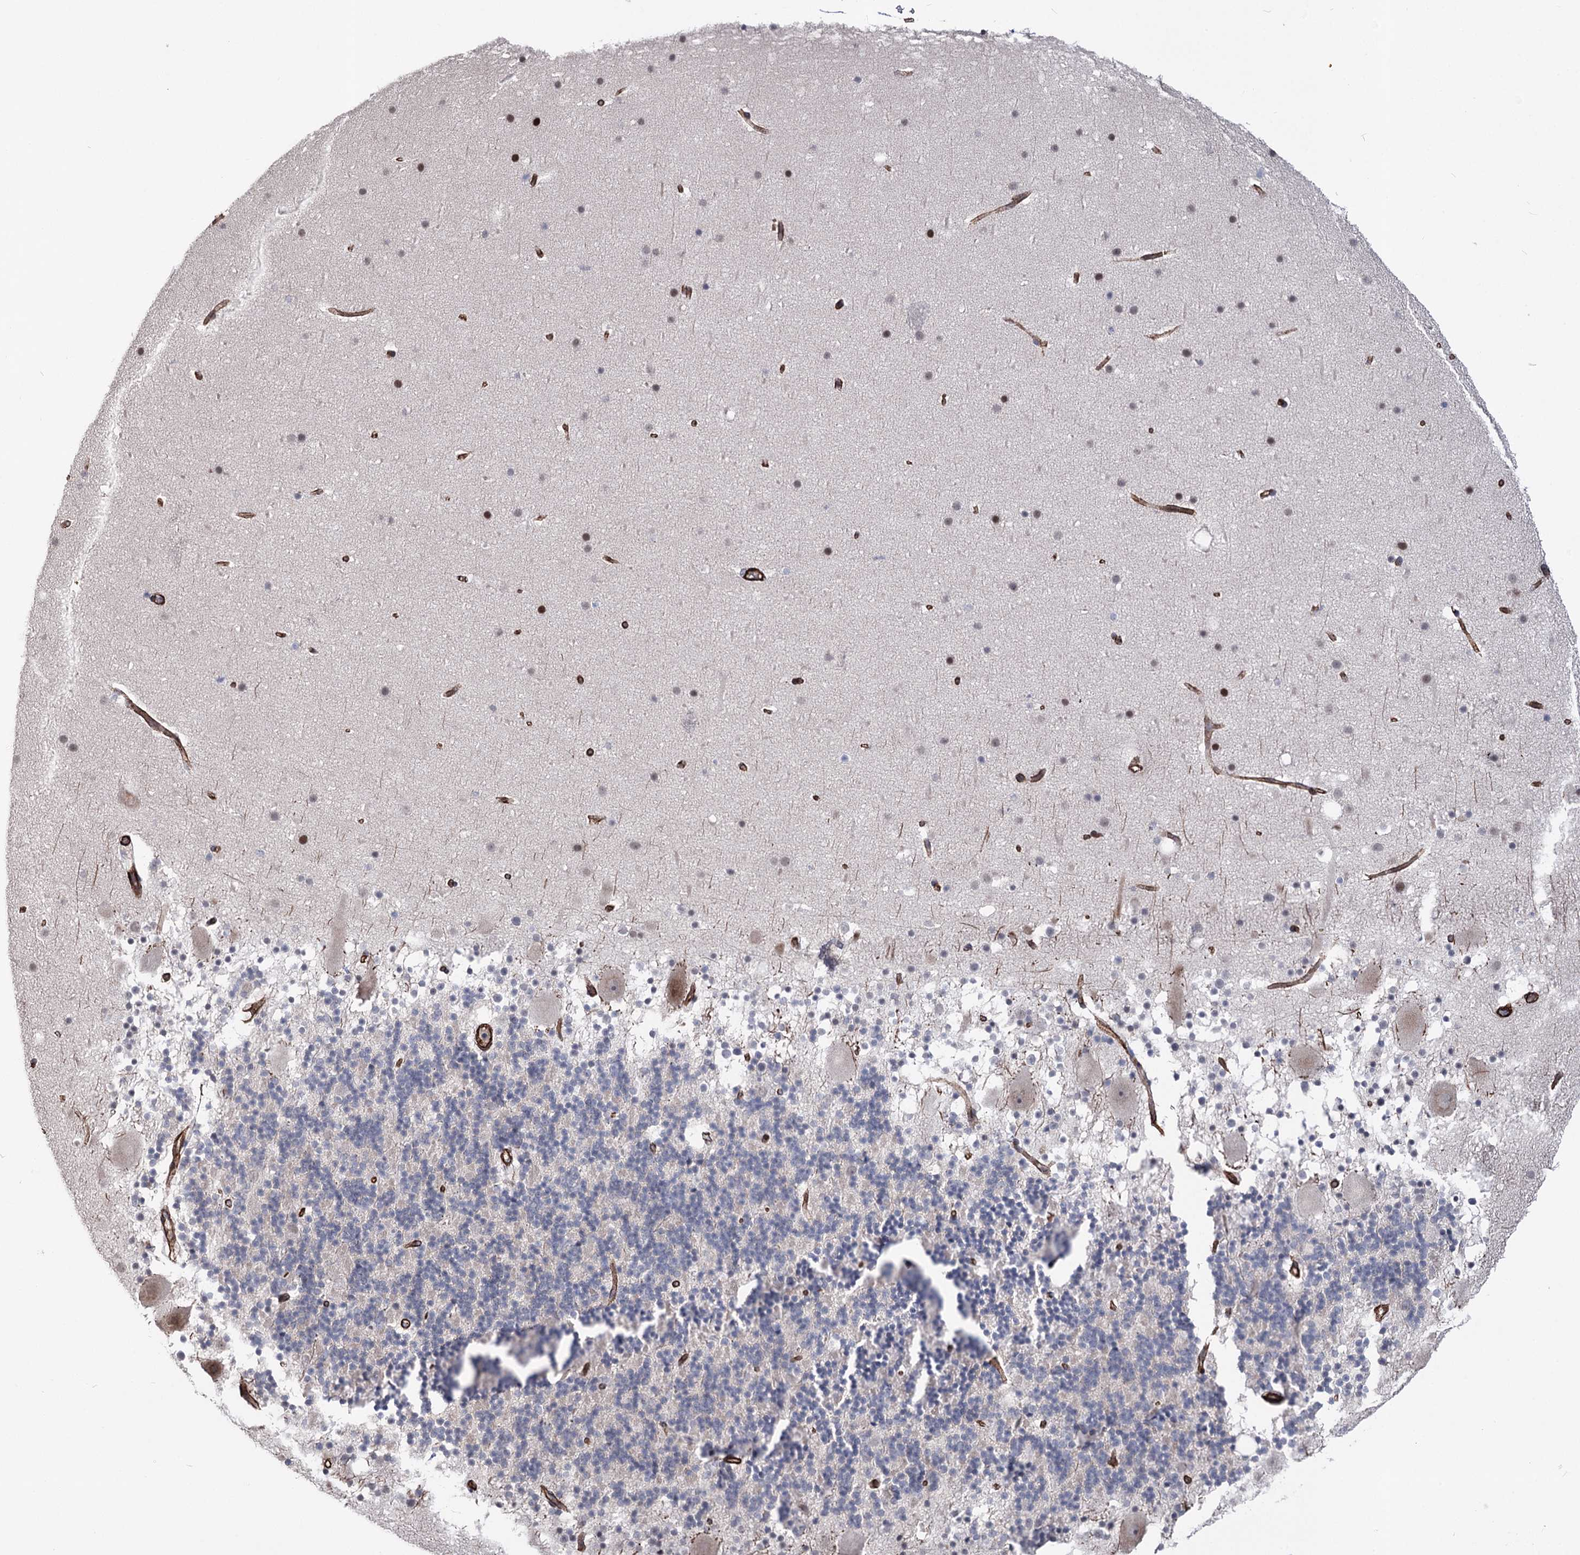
{"staining": {"intensity": "negative", "quantity": "none", "location": "none"}, "tissue": "cerebellum", "cell_type": "Cells in granular layer", "image_type": "normal", "snomed": [{"axis": "morphology", "description": "Normal tissue, NOS"}, {"axis": "topography", "description": "Cerebellum"}], "caption": "There is no significant positivity in cells in granular layer of cerebellum. (DAB immunohistochemistry visualized using brightfield microscopy, high magnification).", "gene": "ARHGAP20", "patient": {"sex": "male", "age": 57}}